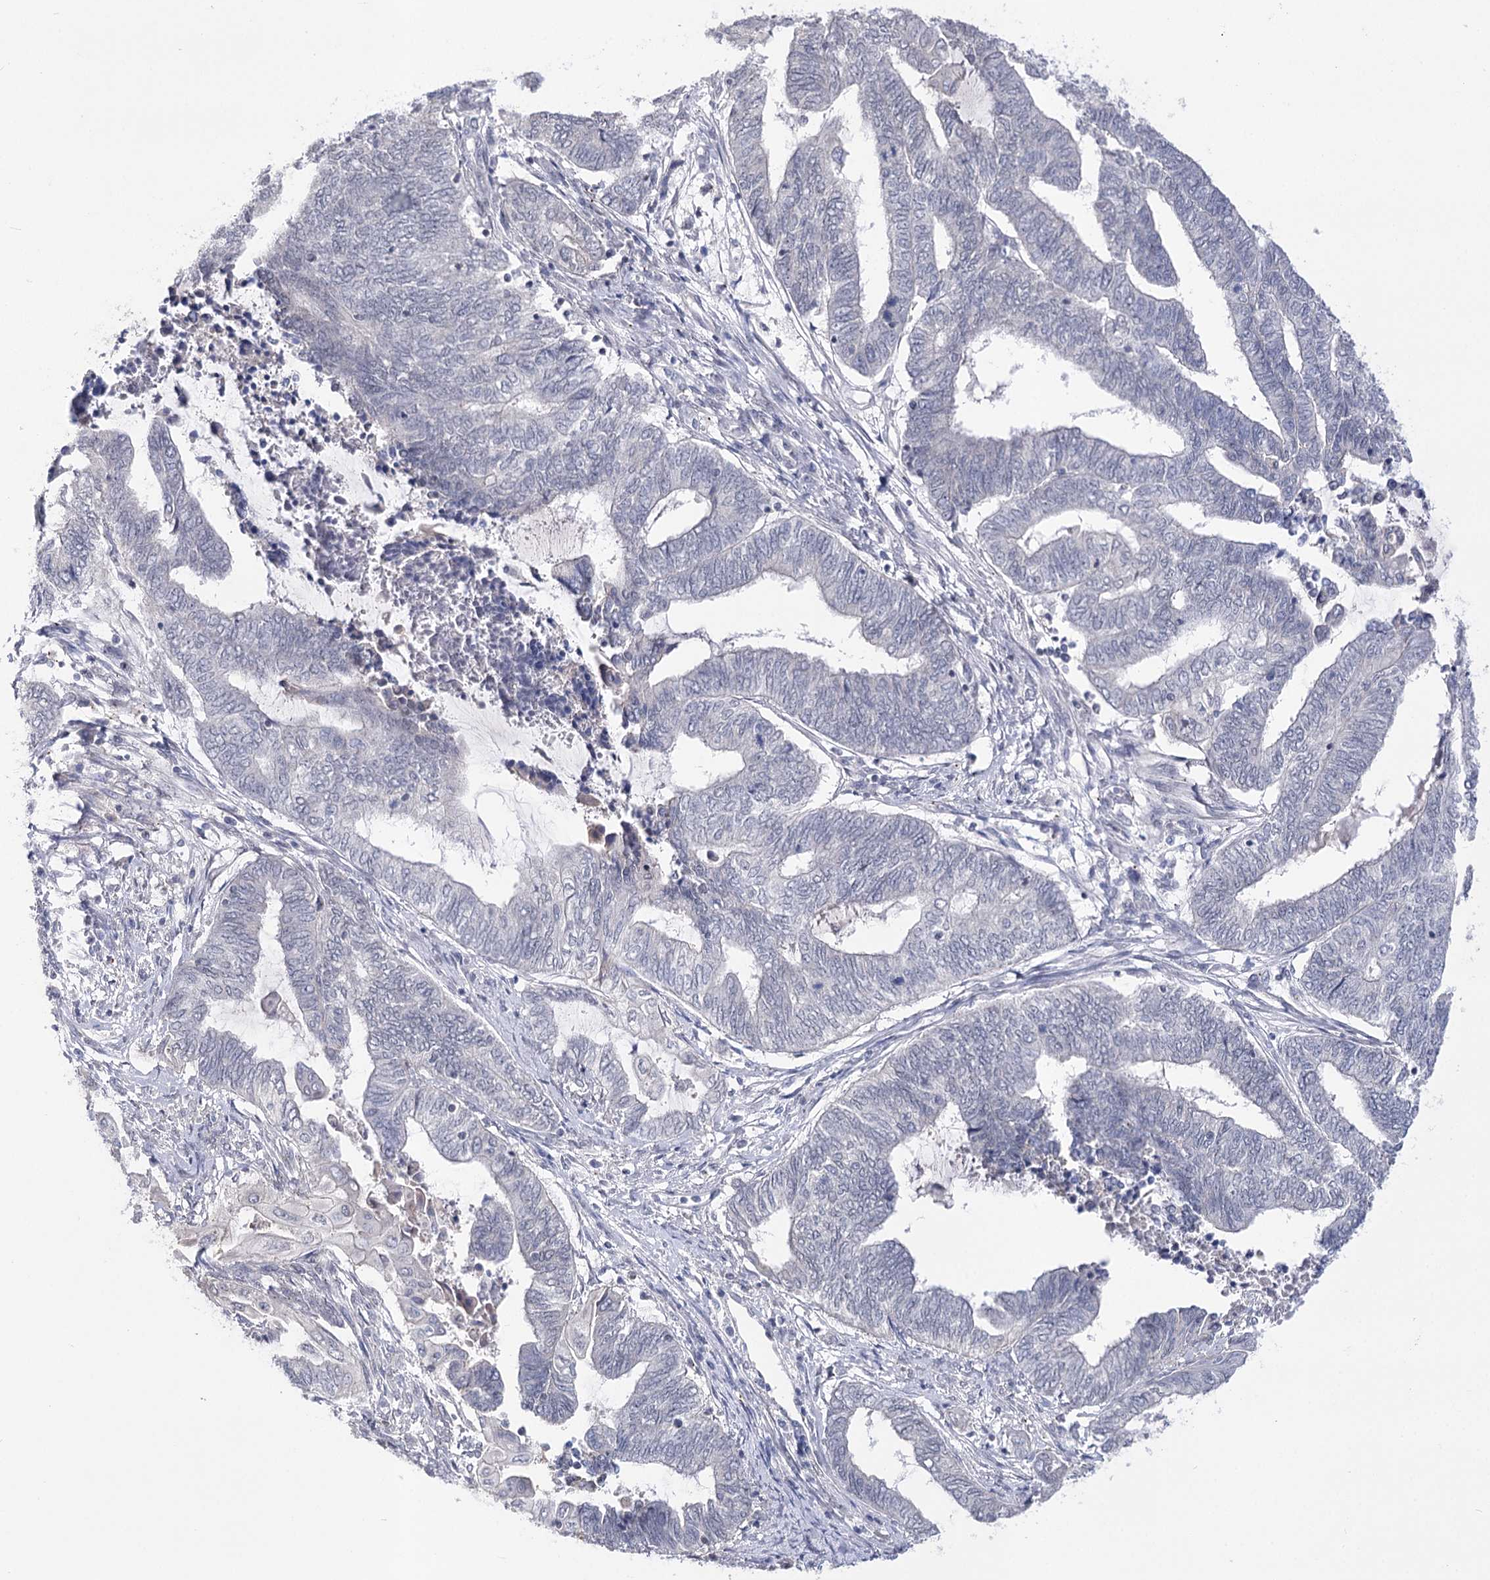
{"staining": {"intensity": "negative", "quantity": "none", "location": "none"}, "tissue": "endometrial cancer", "cell_type": "Tumor cells", "image_type": "cancer", "snomed": [{"axis": "morphology", "description": "Adenocarcinoma, NOS"}, {"axis": "topography", "description": "Uterus"}, {"axis": "topography", "description": "Endometrium"}], "caption": "IHC micrograph of neoplastic tissue: endometrial adenocarcinoma stained with DAB (3,3'-diaminobenzidine) exhibits no significant protein positivity in tumor cells.", "gene": "ATP10B", "patient": {"sex": "female", "age": 70}}